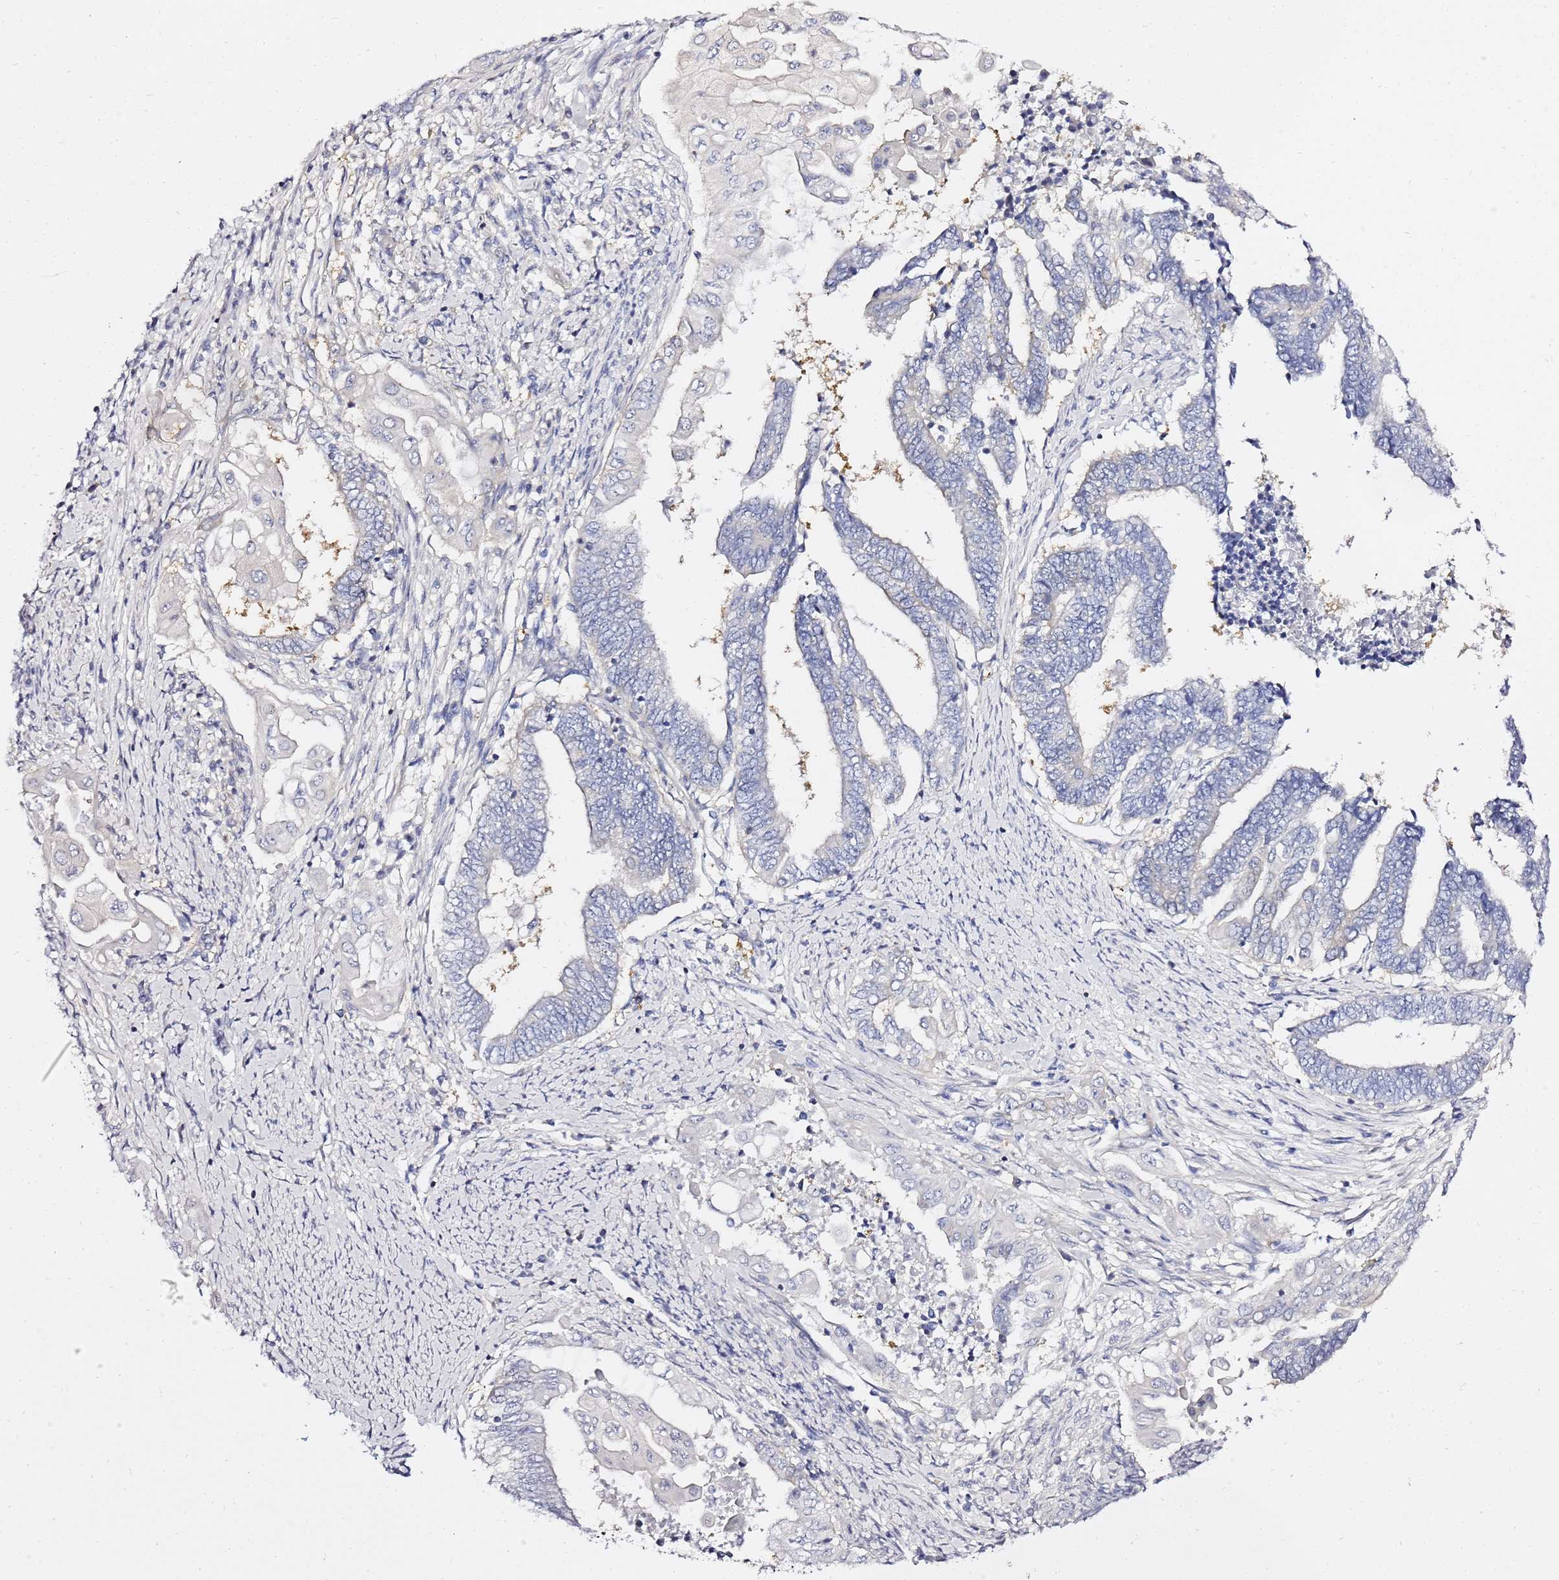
{"staining": {"intensity": "negative", "quantity": "none", "location": "none"}, "tissue": "endometrial cancer", "cell_type": "Tumor cells", "image_type": "cancer", "snomed": [{"axis": "morphology", "description": "Adenocarcinoma, NOS"}, {"axis": "topography", "description": "Uterus"}, {"axis": "topography", "description": "Endometrium"}], "caption": "A histopathology image of human endometrial adenocarcinoma is negative for staining in tumor cells. (DAB immunohistochemistry with hematoxylin counter stain).", "gene": "LENG1", "patient": {"sex": "female", "age": 70}}